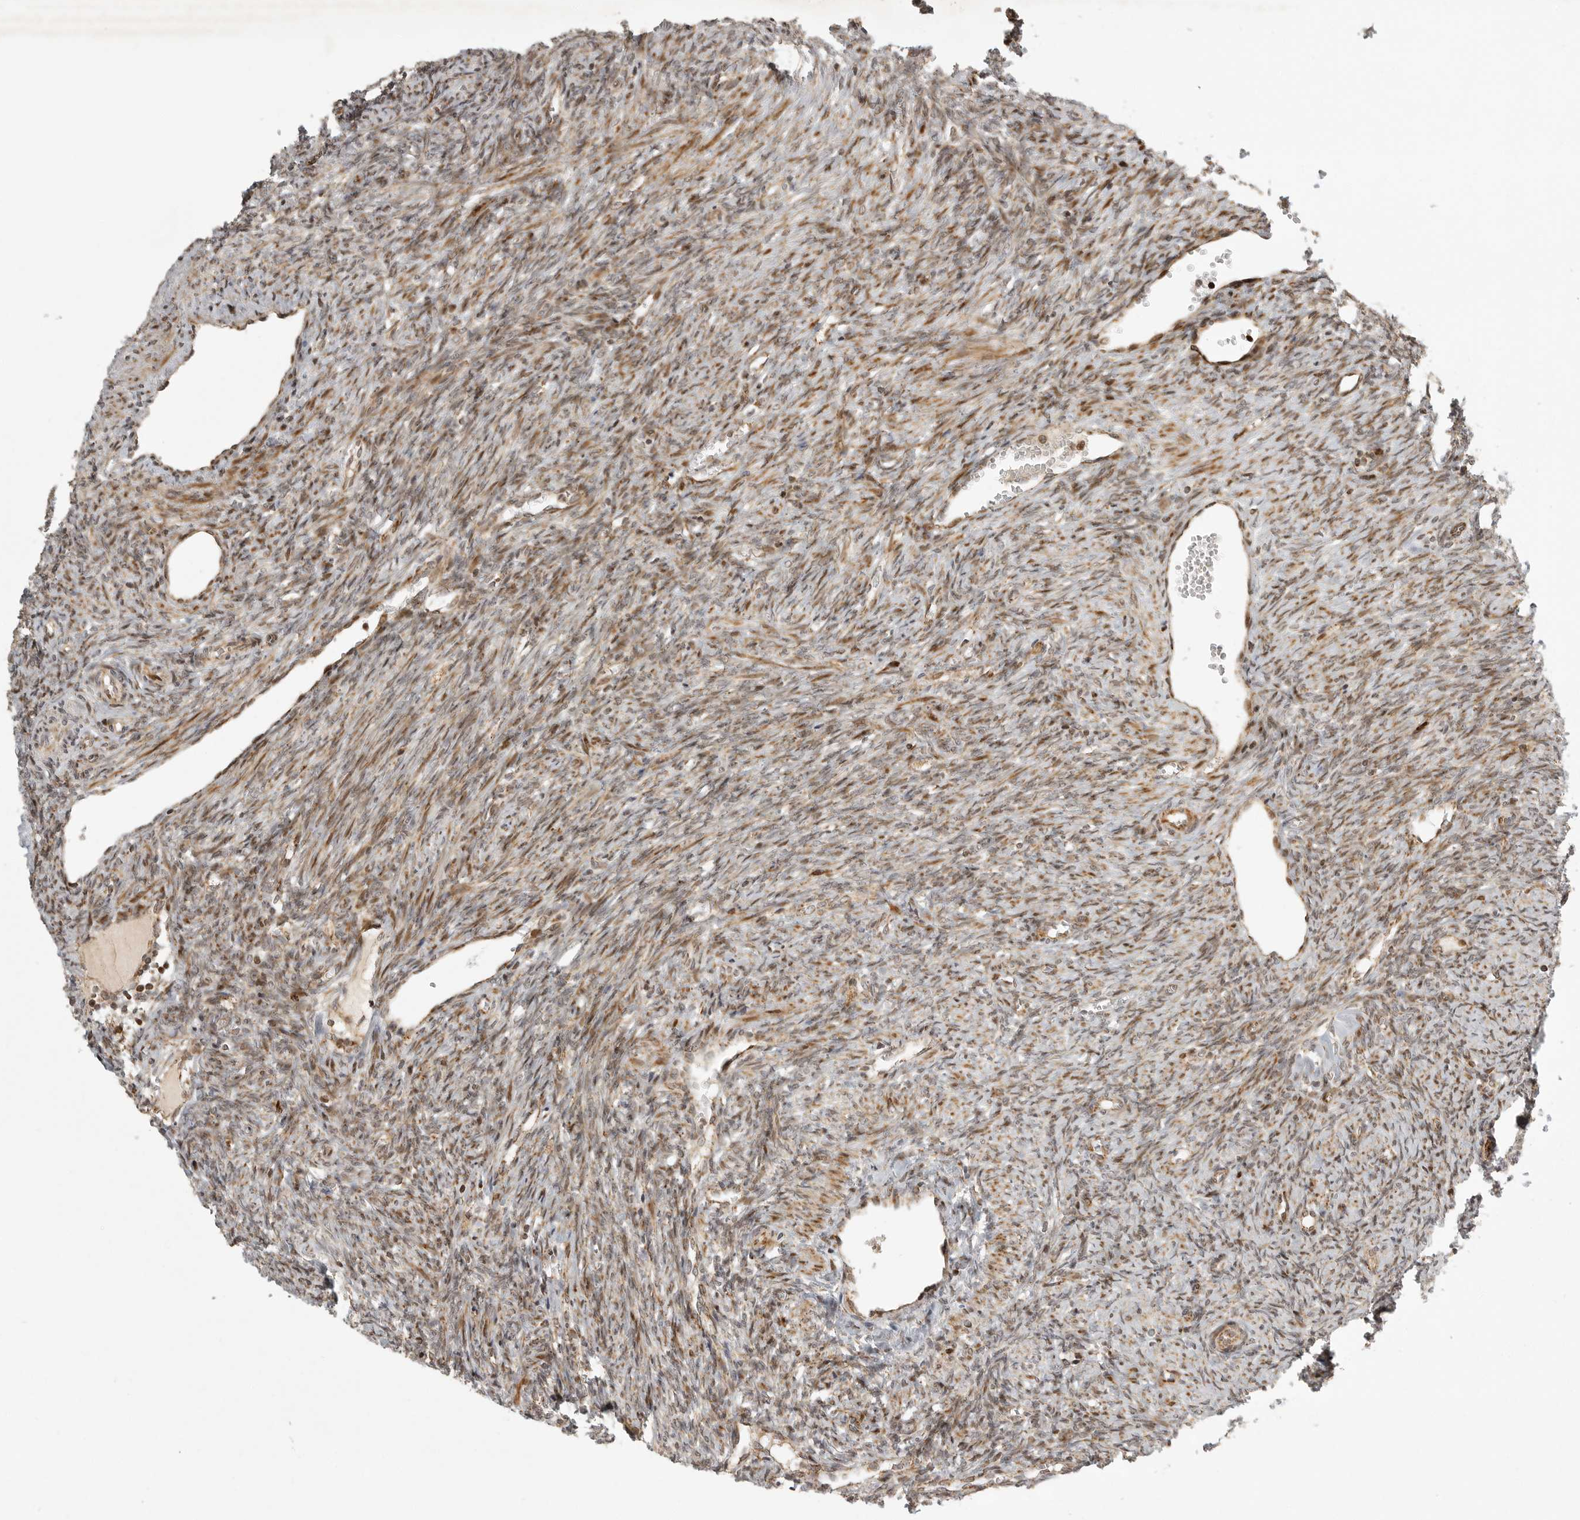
{"staining": {"intensity": "moderate", "quantity": ">75%", "location": "cytoplasmic/membranous"}, "tissue": "ovary", "cell_type": "Follicle cells", "image_type": "normal", "snomed": [{"axis": "morphology", "description": "Normal tissue, NOS"}, {"axis": "topography", "description": "Ovary"}], "caption": "Ovary stained for a protein displays moderate cytoplasmic/membranous positivity in follicle cells. (DAB (3,3'-diaminobenzidine) = brown stain, brightfield microscopy at high magnification).", "gene": "NARS2", "patient": {"sex": "female", "age": 41}}